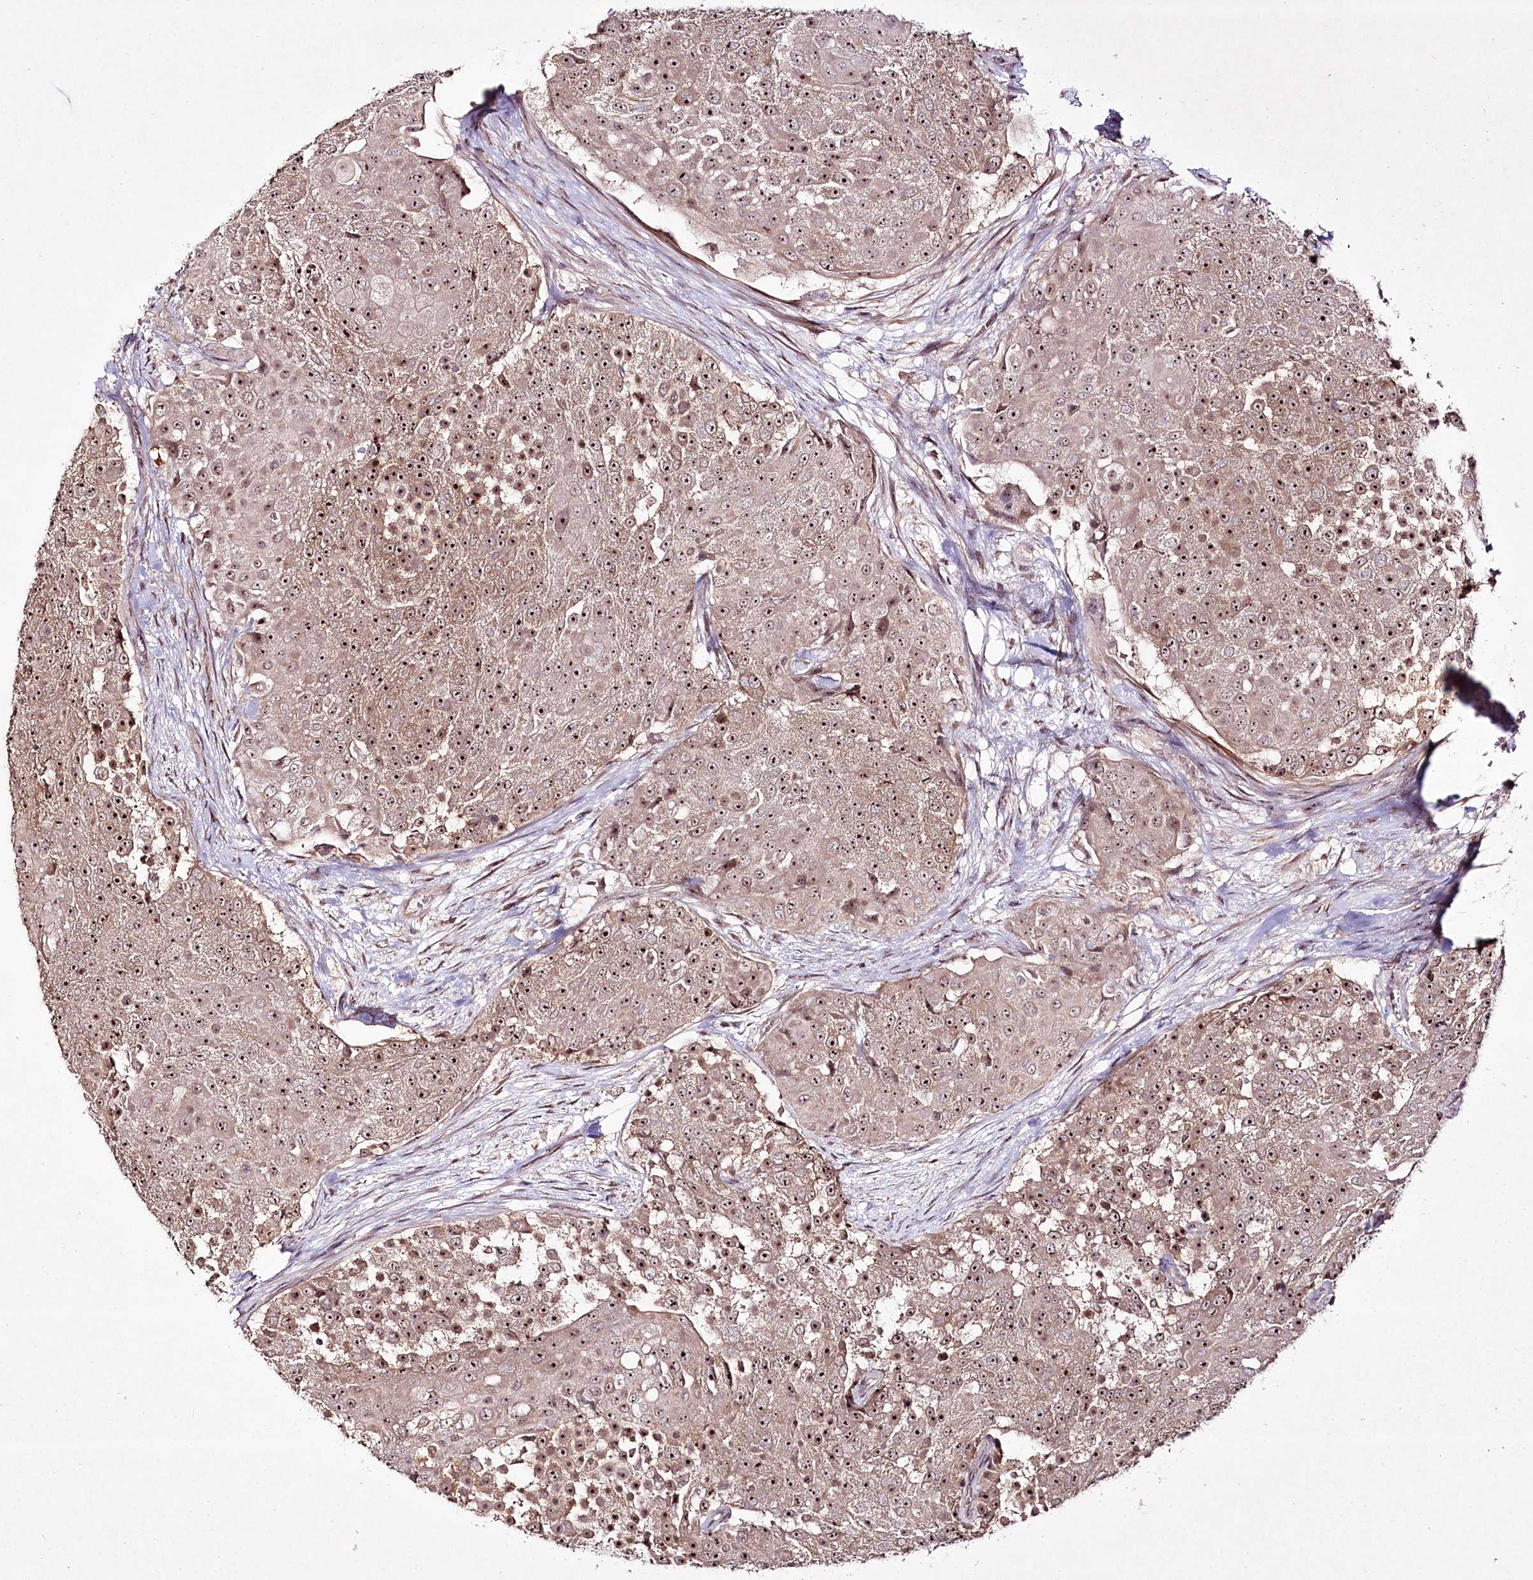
{"staining": {"intensity": "moderate", "quantity": ">75%", "location": "nuclear"}, "tissue": "urothelial cancer", "cell_type": "Tumor cells", "image_type": "cancer", "snomed": [{"axis": "morphology", "description": "Urothelial carcinoma, High grade"}, {"axis": "topography", "description": "Urinary bladder"}], "caption": "Immunohistochemical staining of urothelial carcinoma (high-grade) displays moderate nuclear protein positivity in approximately >75% of tumor cells. (DAB (3,3'-diaminobenzidine) IHC, brown staining for protein, blue staining for nuclei).", "gene": "CCDC59", "patient": {"sex": "female", "age": 63}}